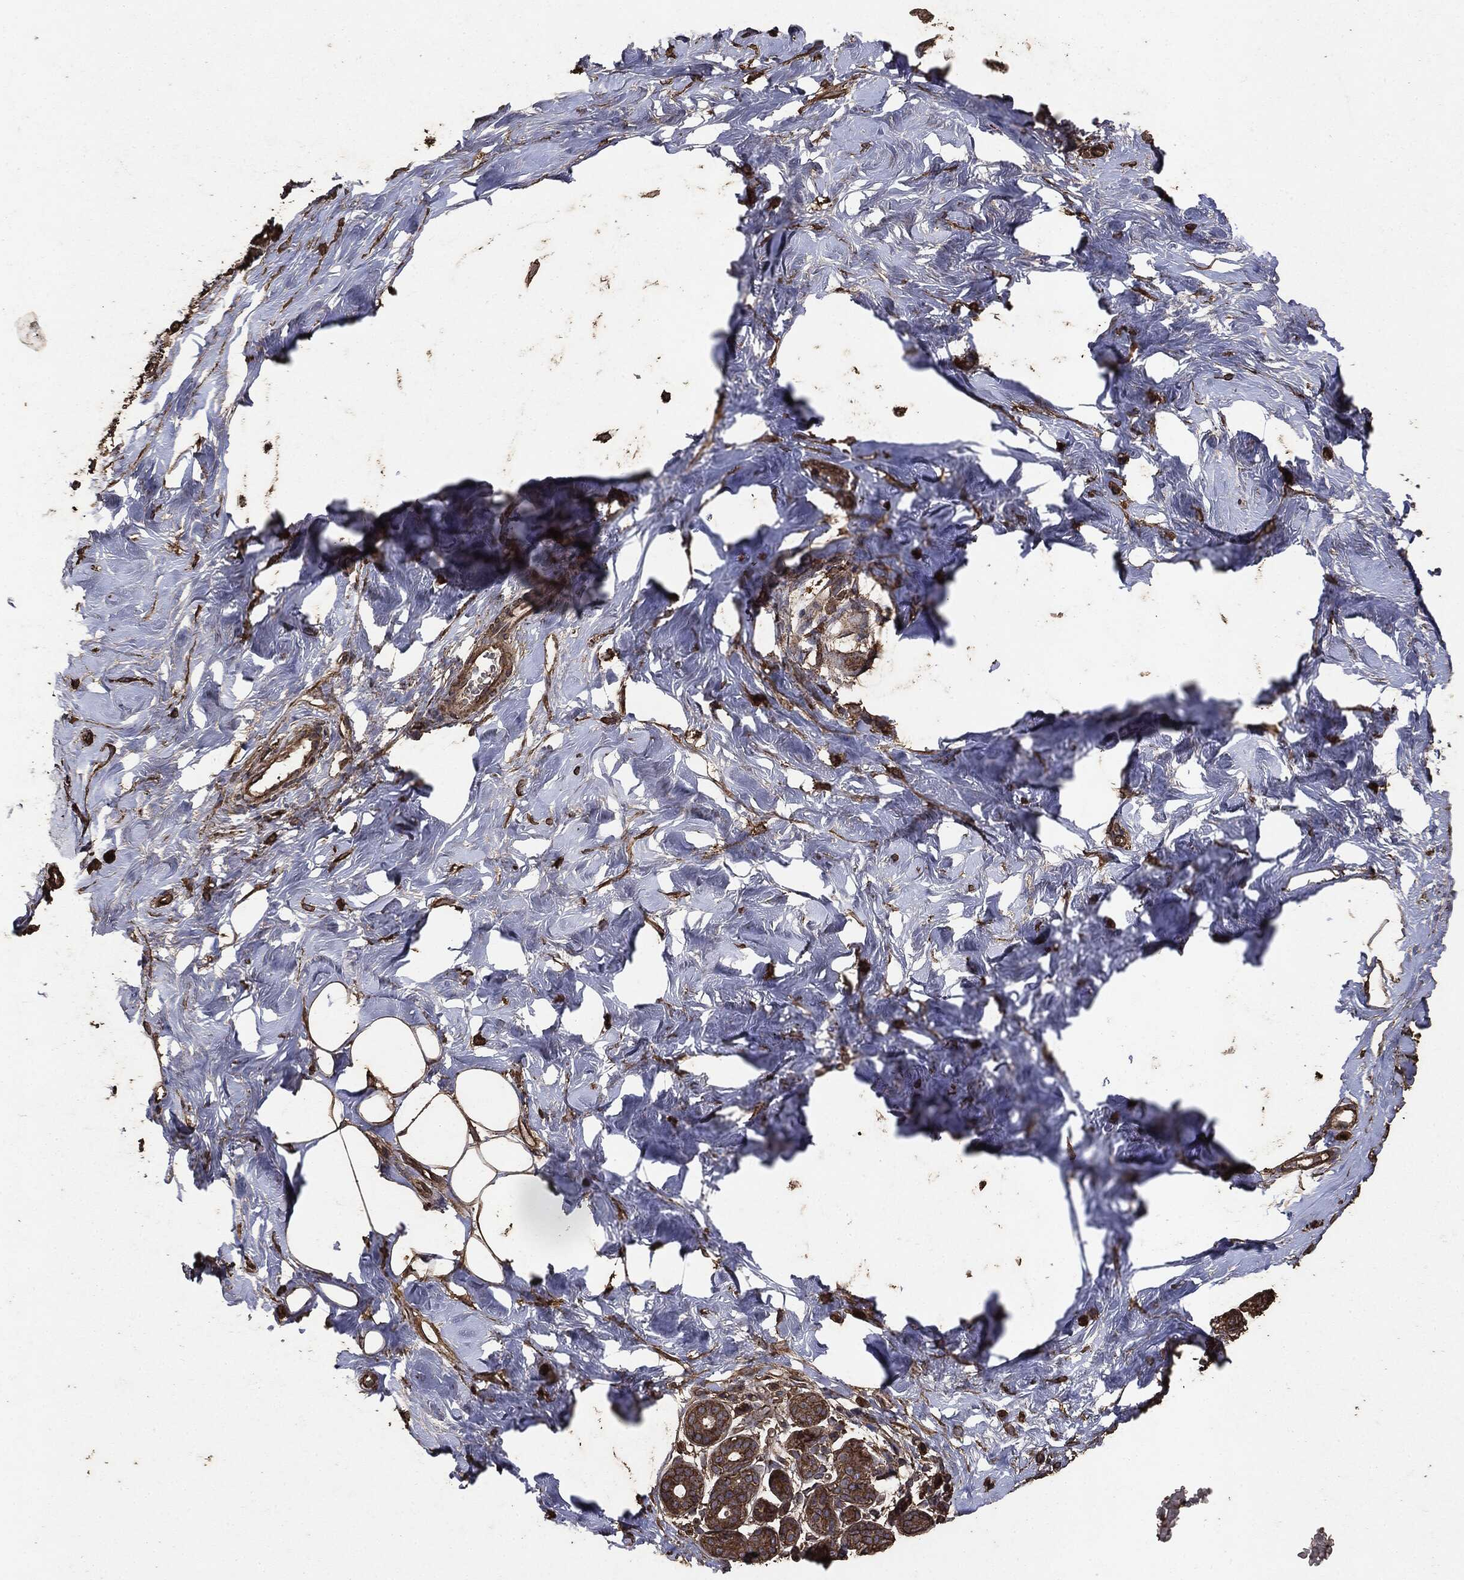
{"staining": {"intensity": "moderate", "quantity": ">75%", "location": "cytoplasmic/membranous"}, "tissue": "breast", "cell_type": "Glandular cells", "image_type": "normal", "snomed": [{"axis": "morphology", "description": "Normal tissue, NOS"}, {"axis": "topography", "description": "Breast"}], "caption": "Immunohistochemistry (IHC) of unremarkable human breast exhibits medium levels of moderate cytoplasmic/membranous staining in approximately >75% of glandular cells.", "gene": "MTOR", "patient": {"sex": "female", "age": 43}}